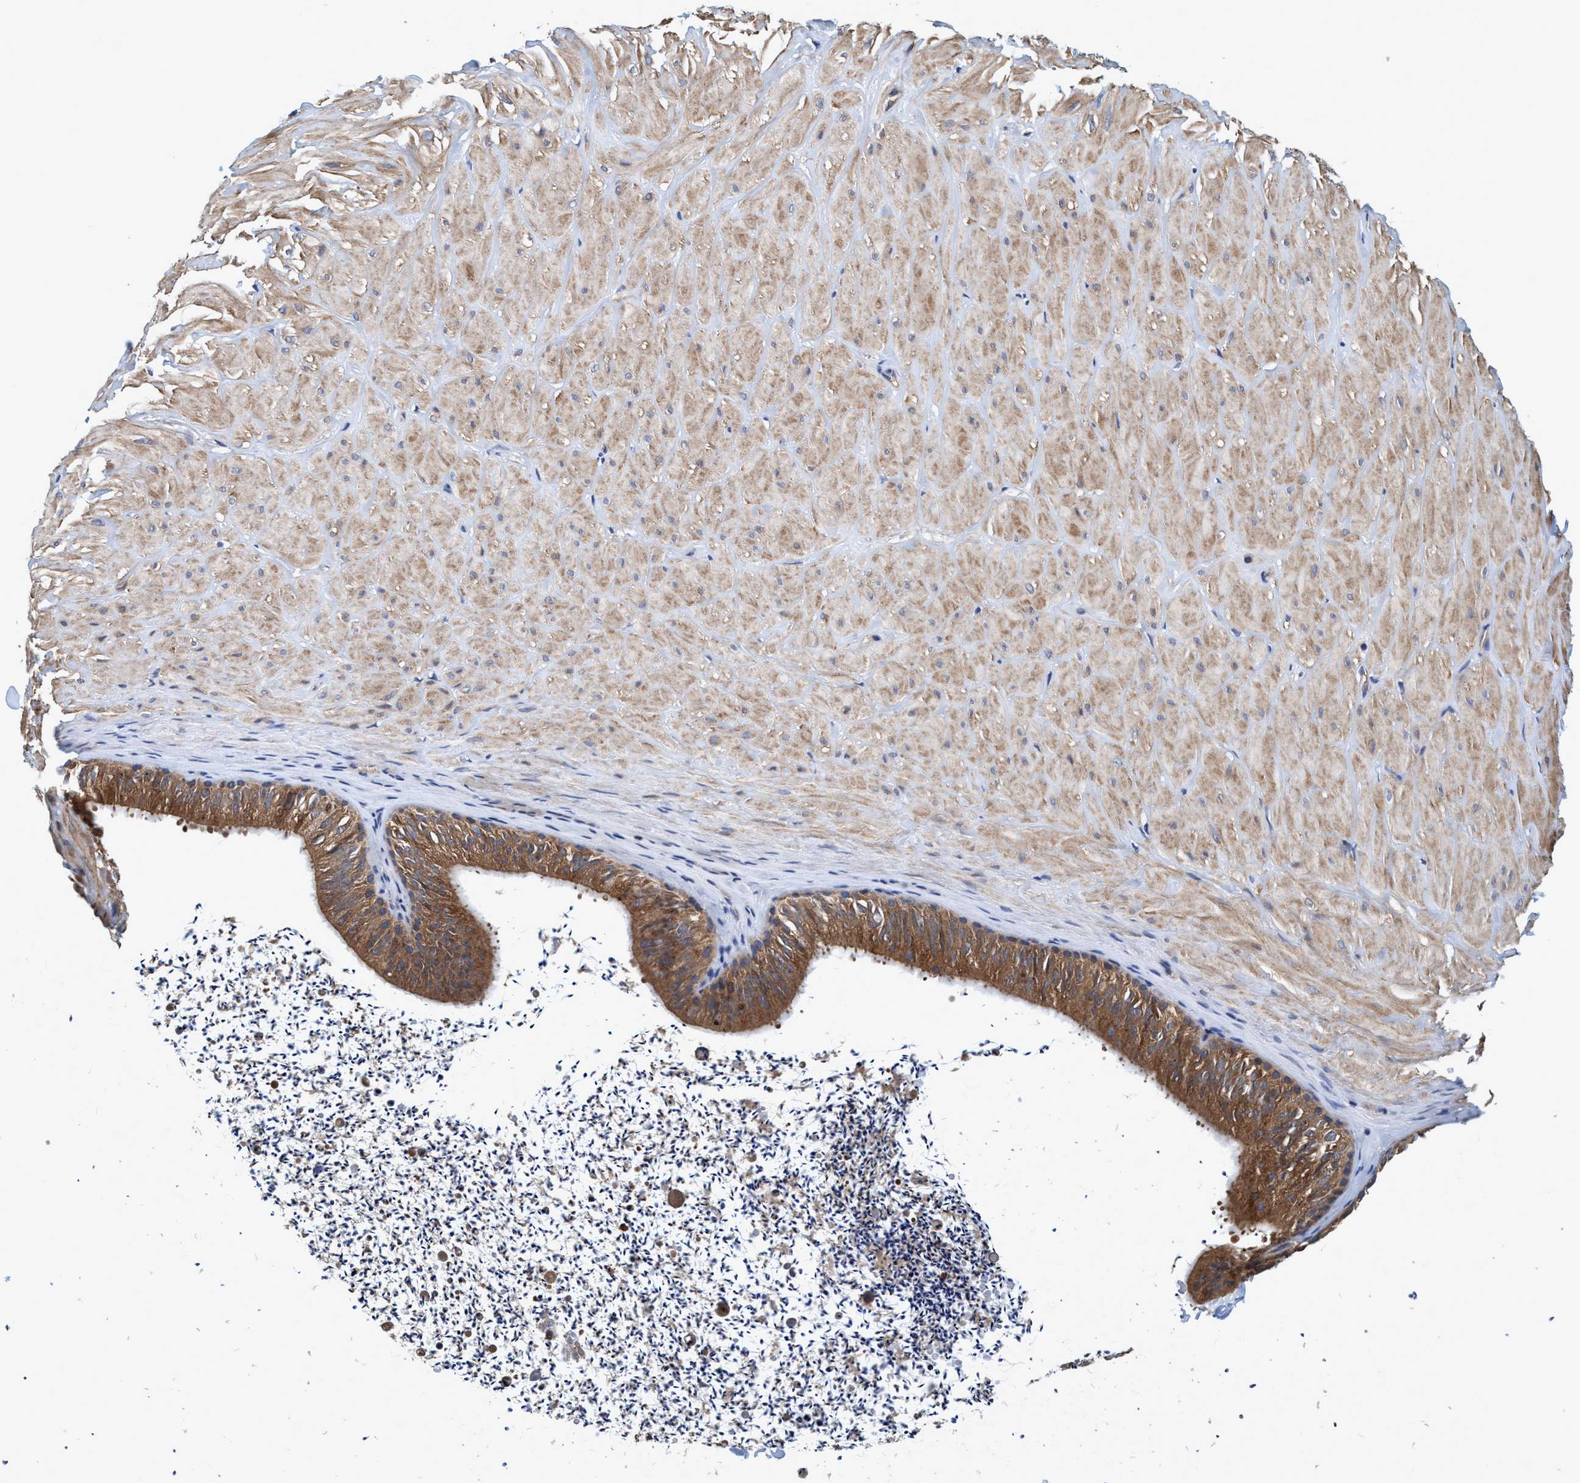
{"staining": {"intensity": "moderate", "quantity": "<25%", "location": "cytoplasmic/membranous"}, "tissue": "adipose tissue", "cell_type": "Adipocytes", "image_type": "normal", "snomed": [{"axis": "morphology", "description": "Normal tissue, NOS"}, {"axis": "topography", "description": "Adipose tissue"}, {"axis": "topography", "description": "Vascular tissue"}, {"axis": "topography", "description": "Peripheral nerve tissue"}], "caption": "DAB immunohistochemical staining of benign human adipose tissue reveals moderate cytoplasmic/membranous protein positivity in about <25% of adipocytes.", "gene": "CALCOCO2", "patient": {"sex": "male", "age": 25}}